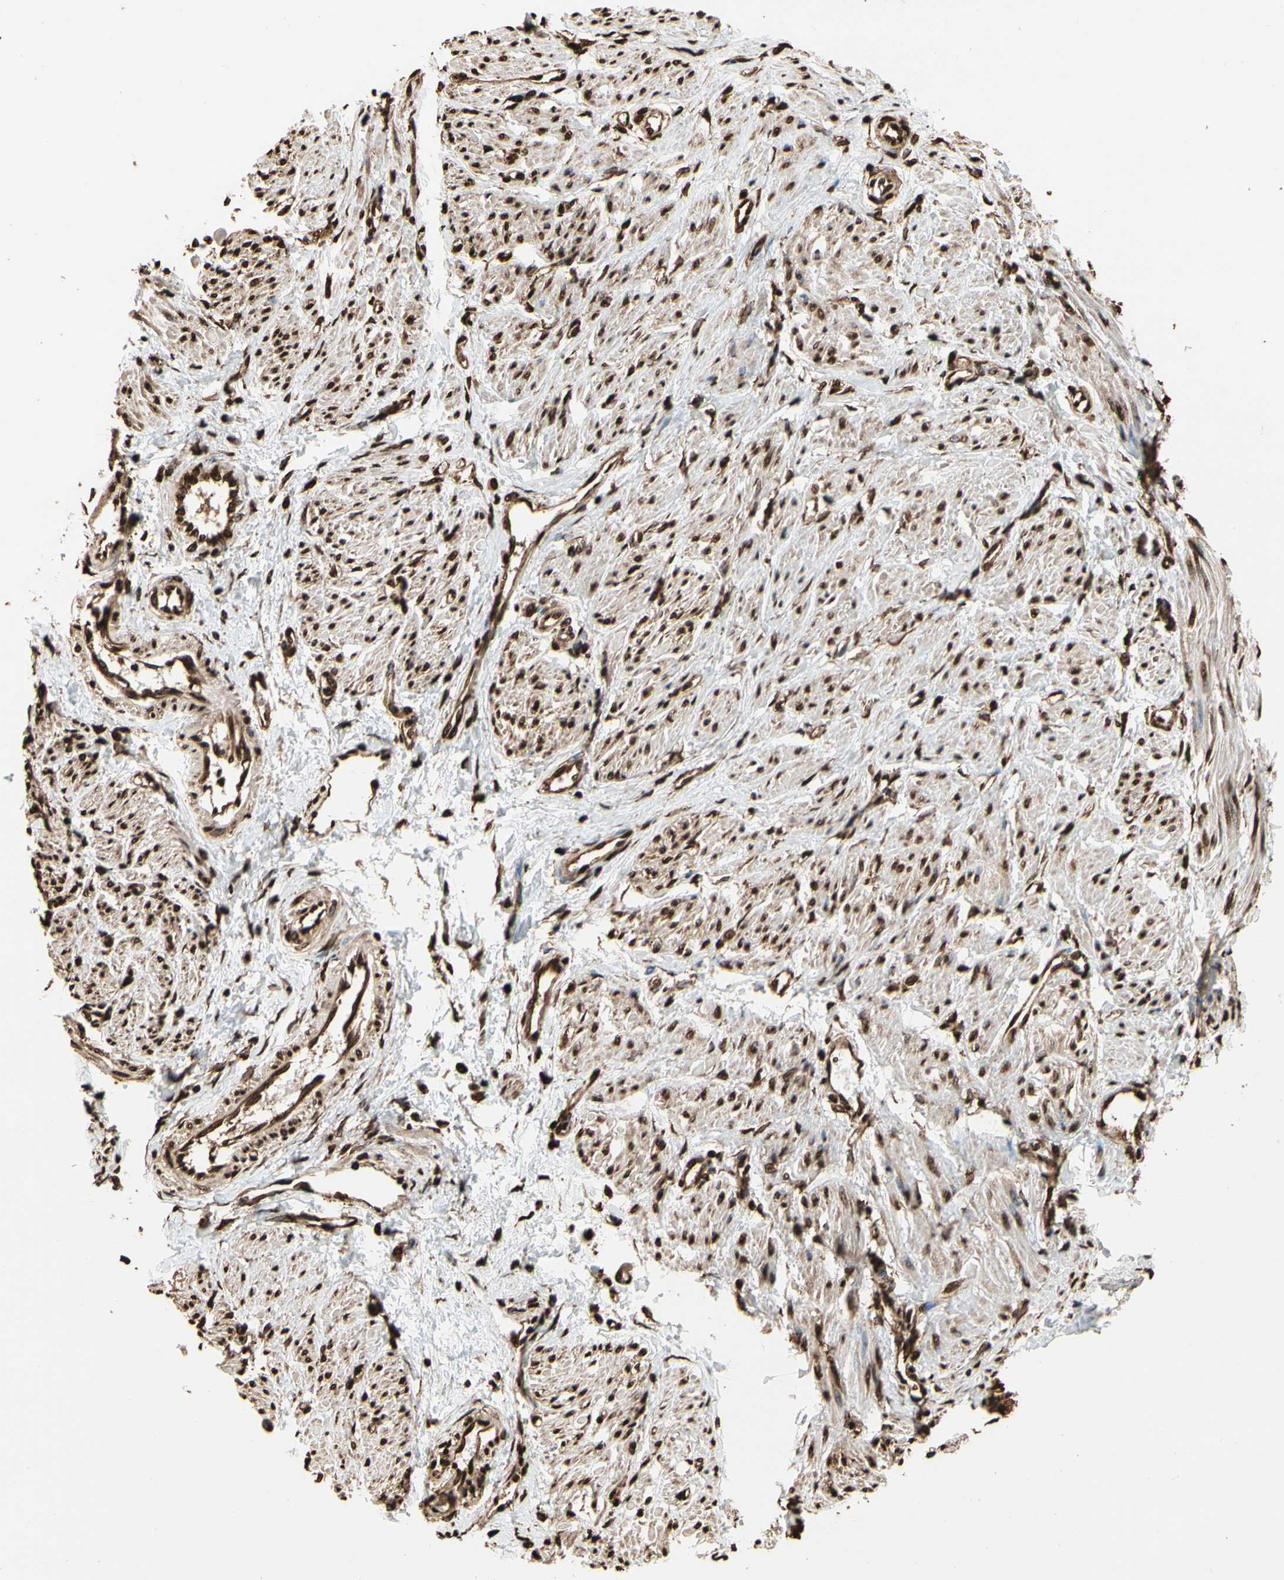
{"staining": {"intensity": "strong", "quantity": ">75%", "location": "cytoplasmic/membranous,nuclear"}, "tissue": "smooth muscle", "cell_type": "Smooth muscle cells", "image_type": "normal", "snomed": [{"axis": "morphology", "description": "Normal tissue, NOS"}, {"axis": "topography", "description": "Smooth muscle"}, {"axis": "topography", "description": "Uterus"}], "caption": "Strong cytoplasmic/membranous,nuclear expression is seen in about >75% of smooth muscle cells in unremarkable smooth muscle.", "gene": "HNRNPK", "patient": {"sex": "female", "age": 39}}